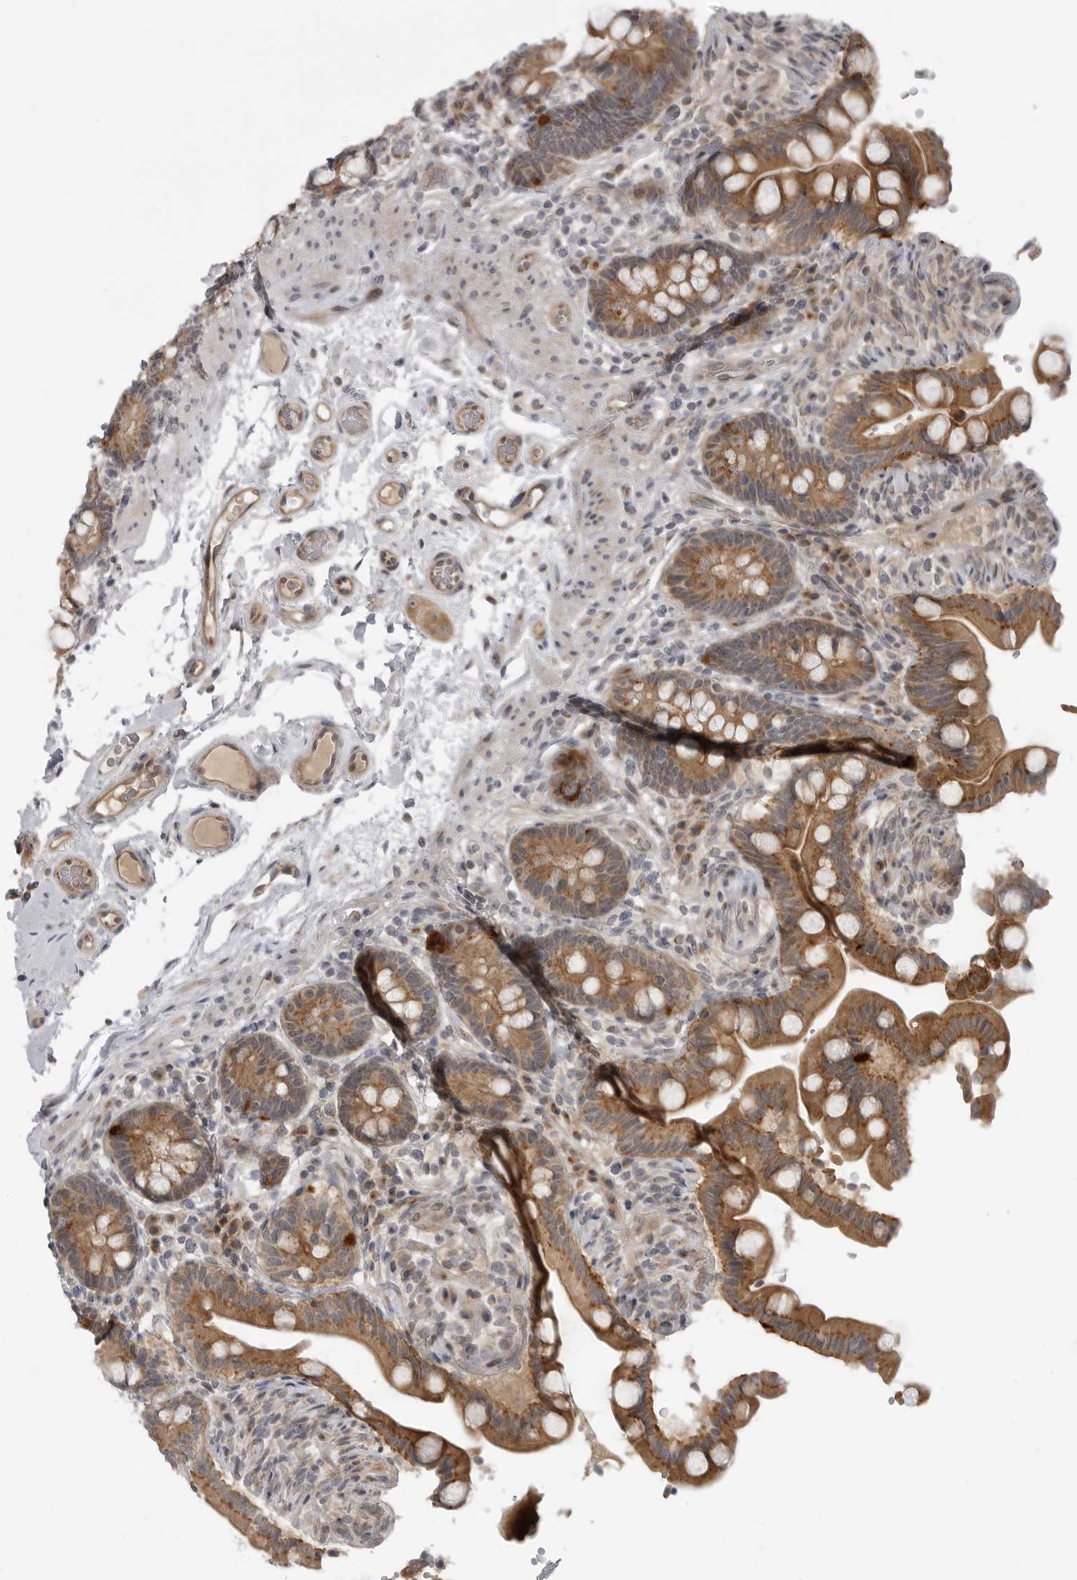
{"staining": {"intensity": "moderate", "quantity": ">75%", "location": "cytoplasmic/membranous"}, "tissue": "colon", "cell_type": "Endothelial cells", "image_type": "normal", "snomed": [{"axis": "morphology", "description": "Normal tissue, NOS"}, {"axis": "topography", "description": "Smooth muscle"}, {"axis": "topography", "description": "Colon"}], "caption": "High-power microscopy captured an IHC histopathology image of normal colon, revealing moderate cytoplasmic/membranous staining in approximately >75% of endothelial cells. The protein is stained brown, and the nuclei are stained in blue (DAB (3,3'-diaminobenzidine) IHC with brightfield microscopy, high magnification).", "gene": "LRRC45", "patient": {"sex": "male", "age": 73}}